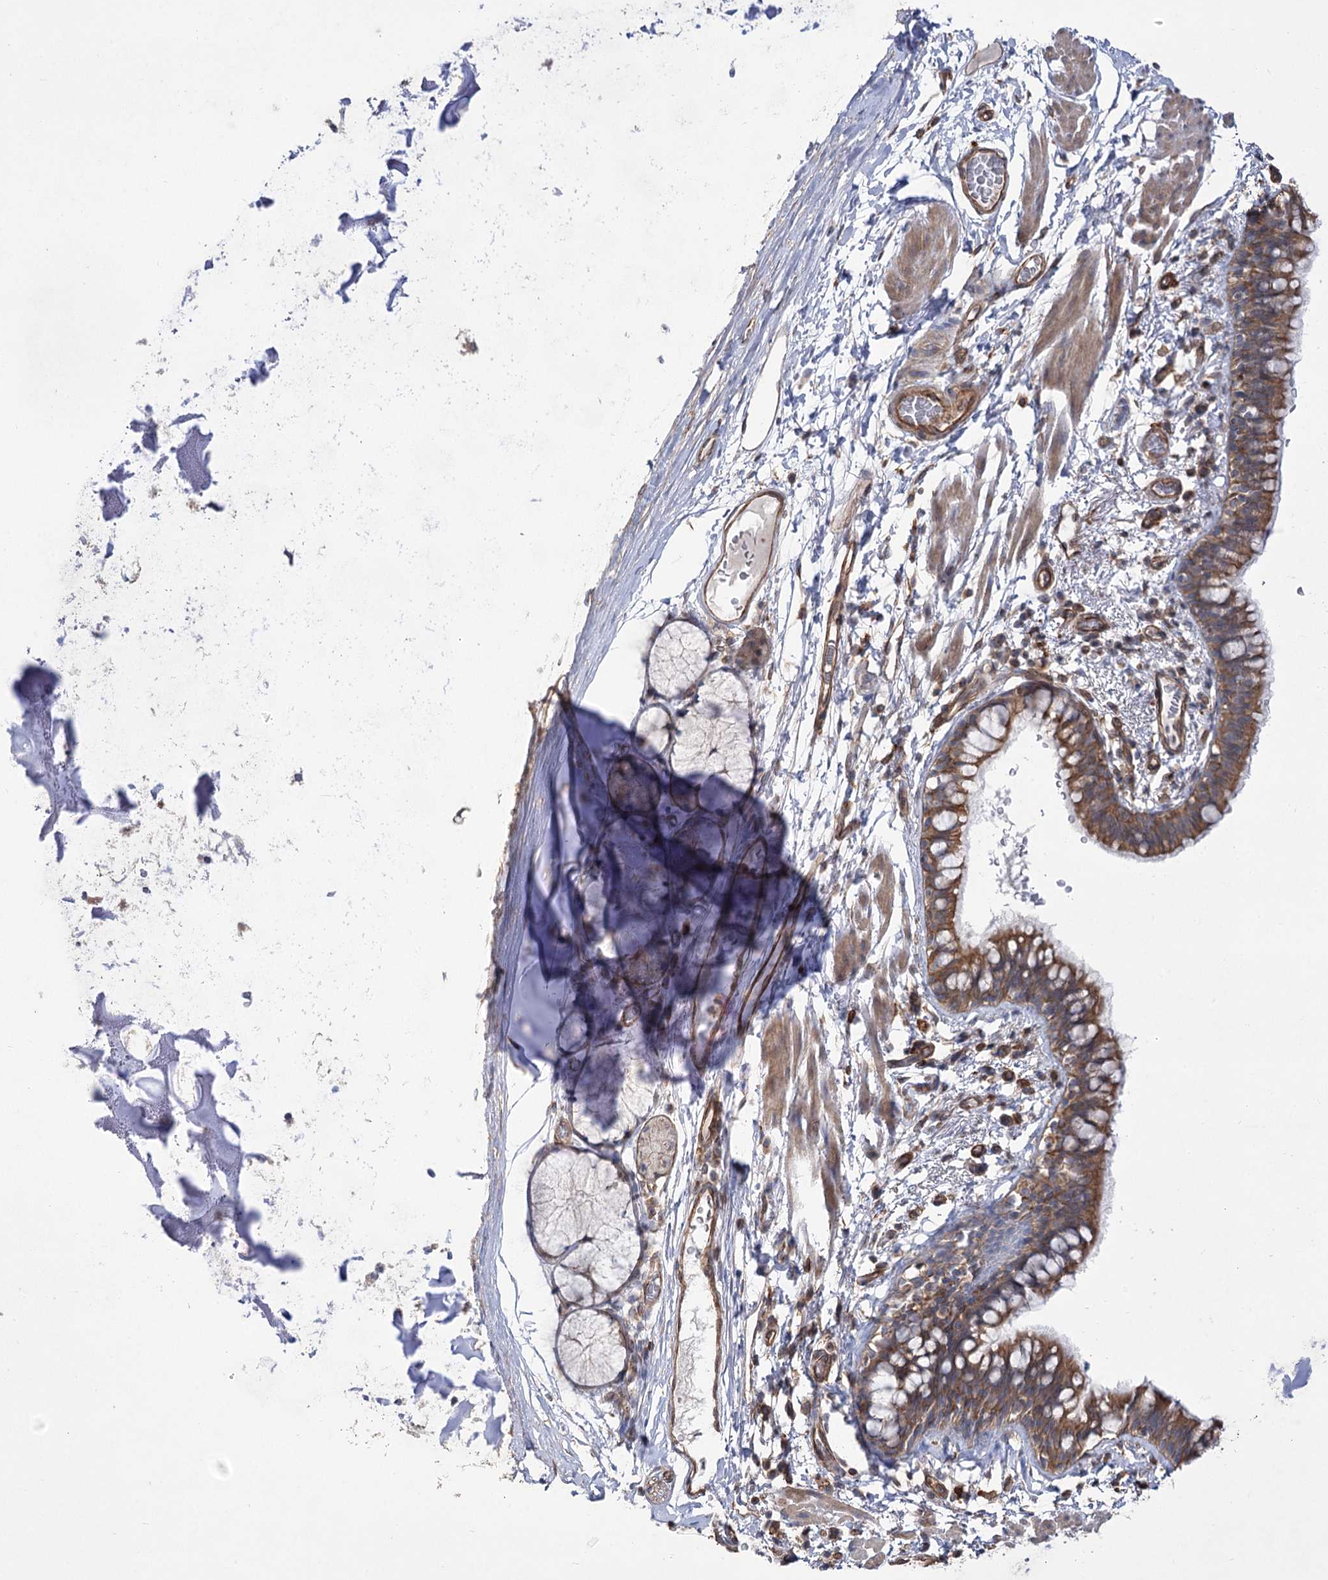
{"staining": {"intensity": "moderate", "quantity": ">75%", "location": "cytoplasmic/membranous"}, "tissue": "bronchus", "cell_type": "Respiratory epithelial cells", "image_type": "normal", "snomed": [{"axis": "morphology", "description": "Normal tissue, NOS"}, {"axis": "topography", "description": "Cartilage tissue"}, {"axis": "topography", "description": "Bronchus"}], "caption": "Immunohistochemical staining of benign human bronchus reveals medium levels of moderate cytoplasmic/membranous expression in about >75% of respiratory epithelial cells. (DAB IHC with brightfield microscopy, high magnification).", "gene": "SH3BP5L", "patient": {"sex": "female", "age": 36}}